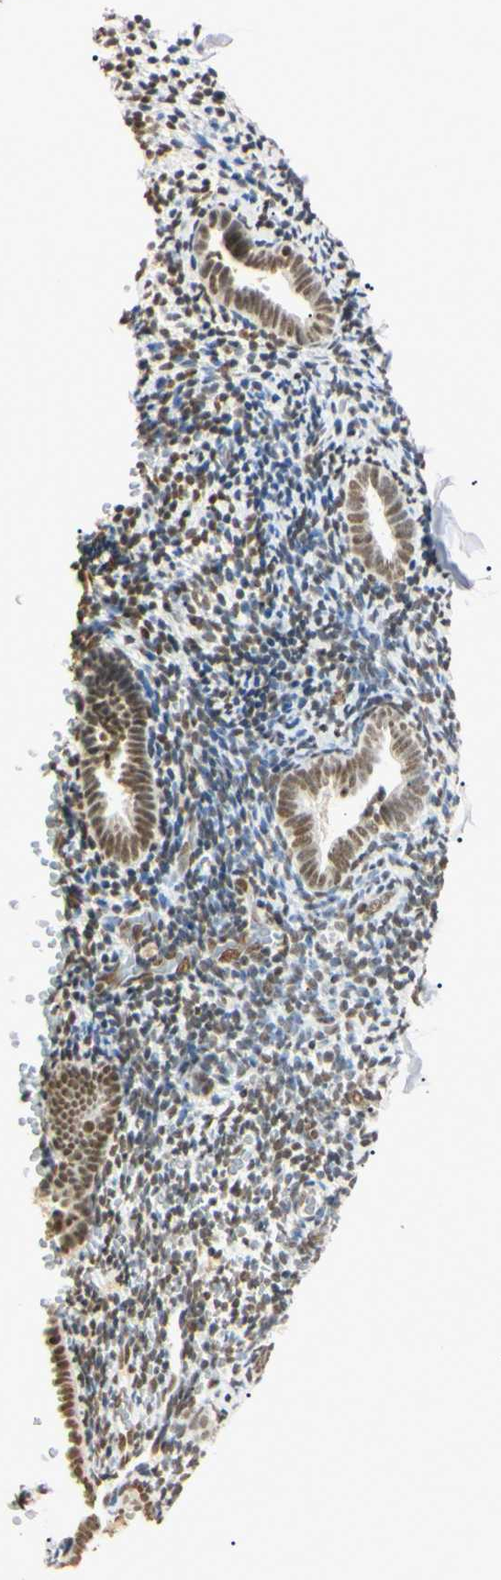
{"staining": {"intensity": "moderate", "quantity": "25%-75%", "location": "nuclear"}, "tissue": "endometrium", "cell_type": "Cells in endometrial stroma", "image_type": "normal", "snomed": [{"axis": "morphology", "description": "Normal tissue, NOS"}, {"axis": "topography", "description": "Endometrium"}], "caption": "Immunohistochemistry image of normal endometrium: human endometrium stained using immunohistochemistry (IHC) displays medium levels of moderate protein expression localized specifically in the nuclear of cells in endometrial stroma, appearing as a nuclear brown color.", "gene": "SMARCA5", "patient": {"sex": "female", "age": 51}}